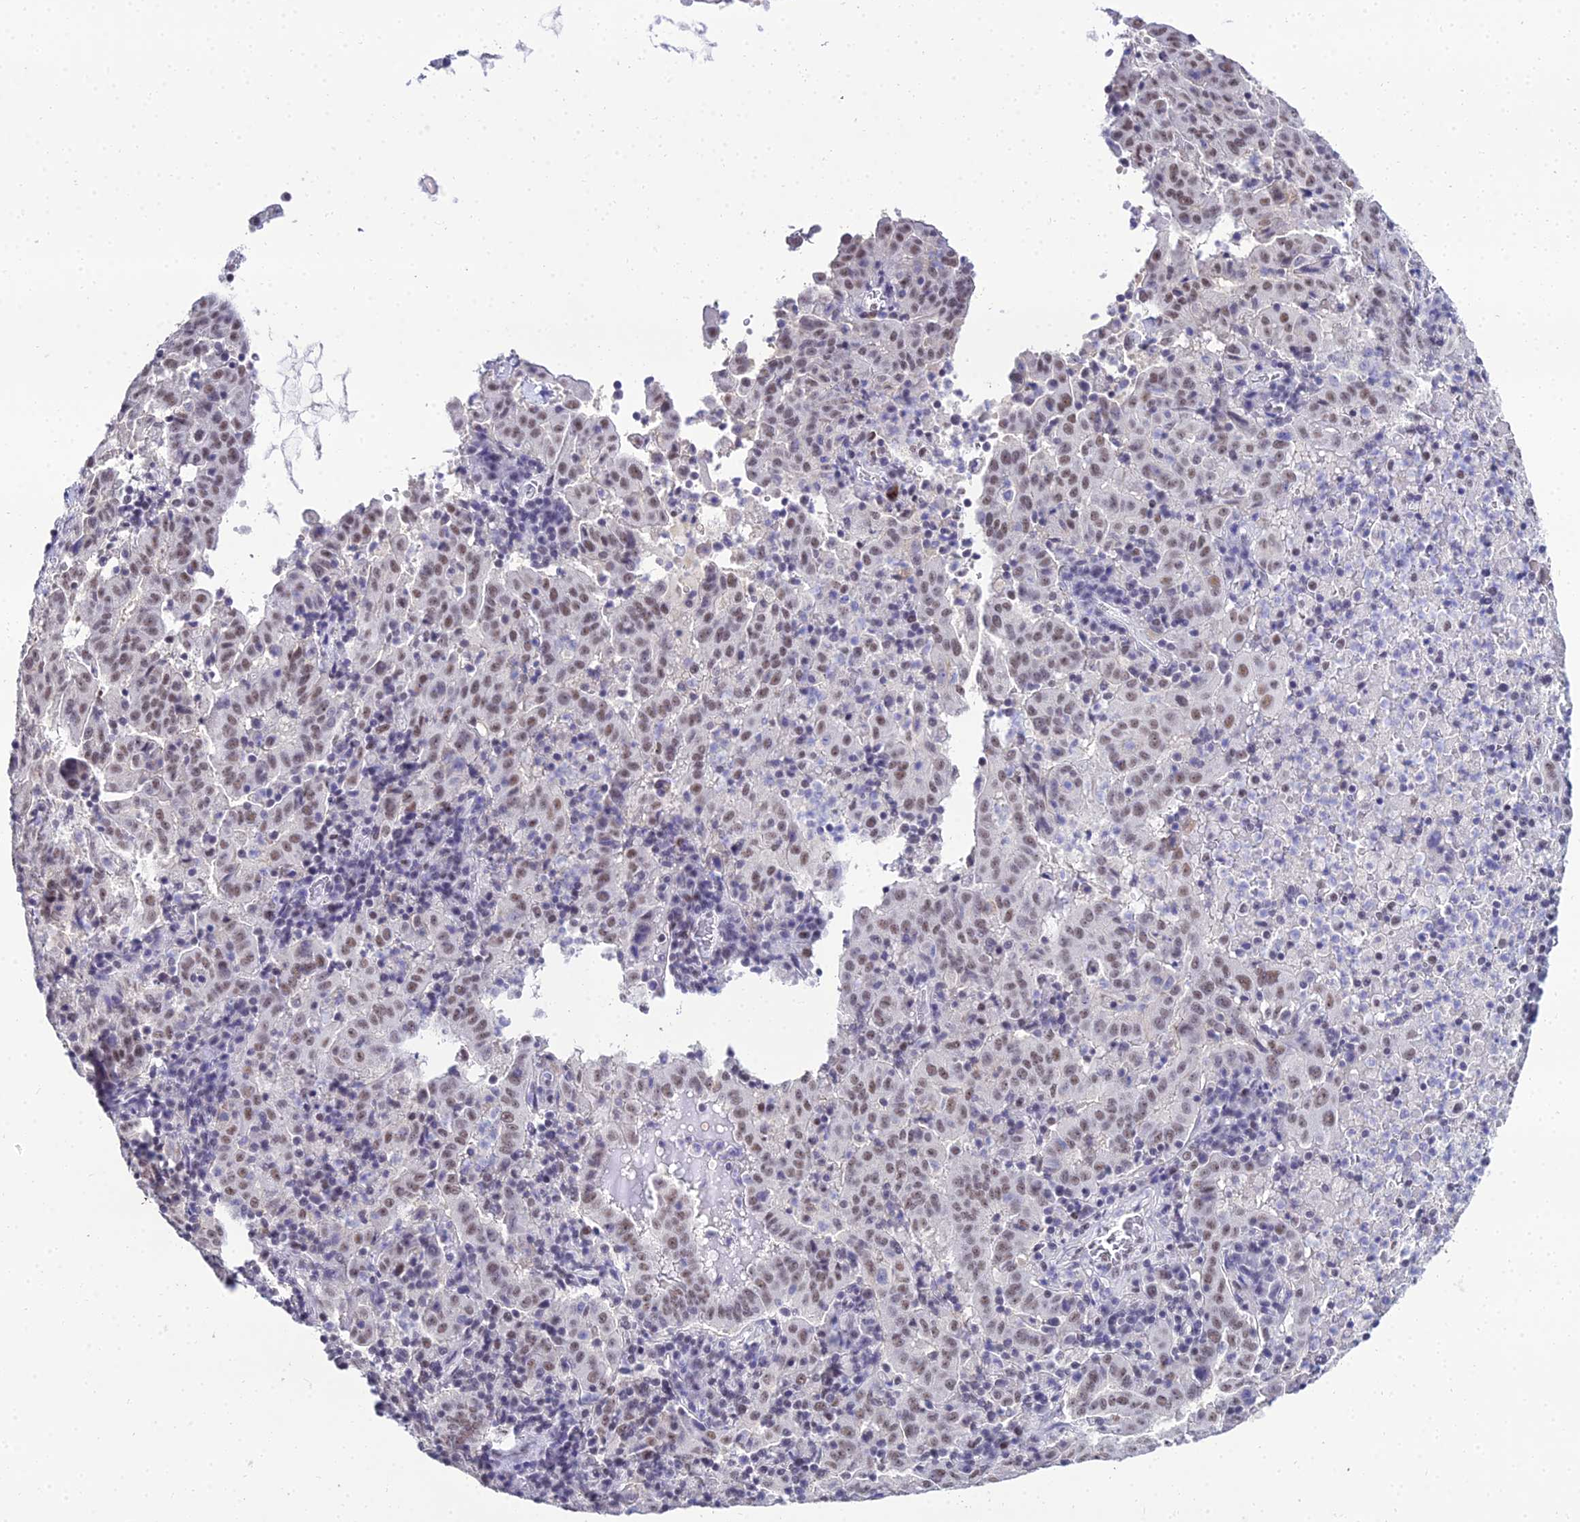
{"staining": {"intensity": "moderate", "quantity": "25%-75%", "location": "nuclear"}, "tissue": "pancreatic cancer", "cell_type": "Tumor cells", "image_type": "cancer", "snomed": [{"axis": "morphology", "description": "Adenocarcinoma, NOS"}, {"axis": "topography", "description": "Pancreas"}], "caption": "Tumor cells exhibit medium levels of moderate nuclear positivity in about 25%-75% of cells in pancreatic adenocarcinoma.", "gene": "PPP4R2", "patient": {"sex": "male", "age": 63}}